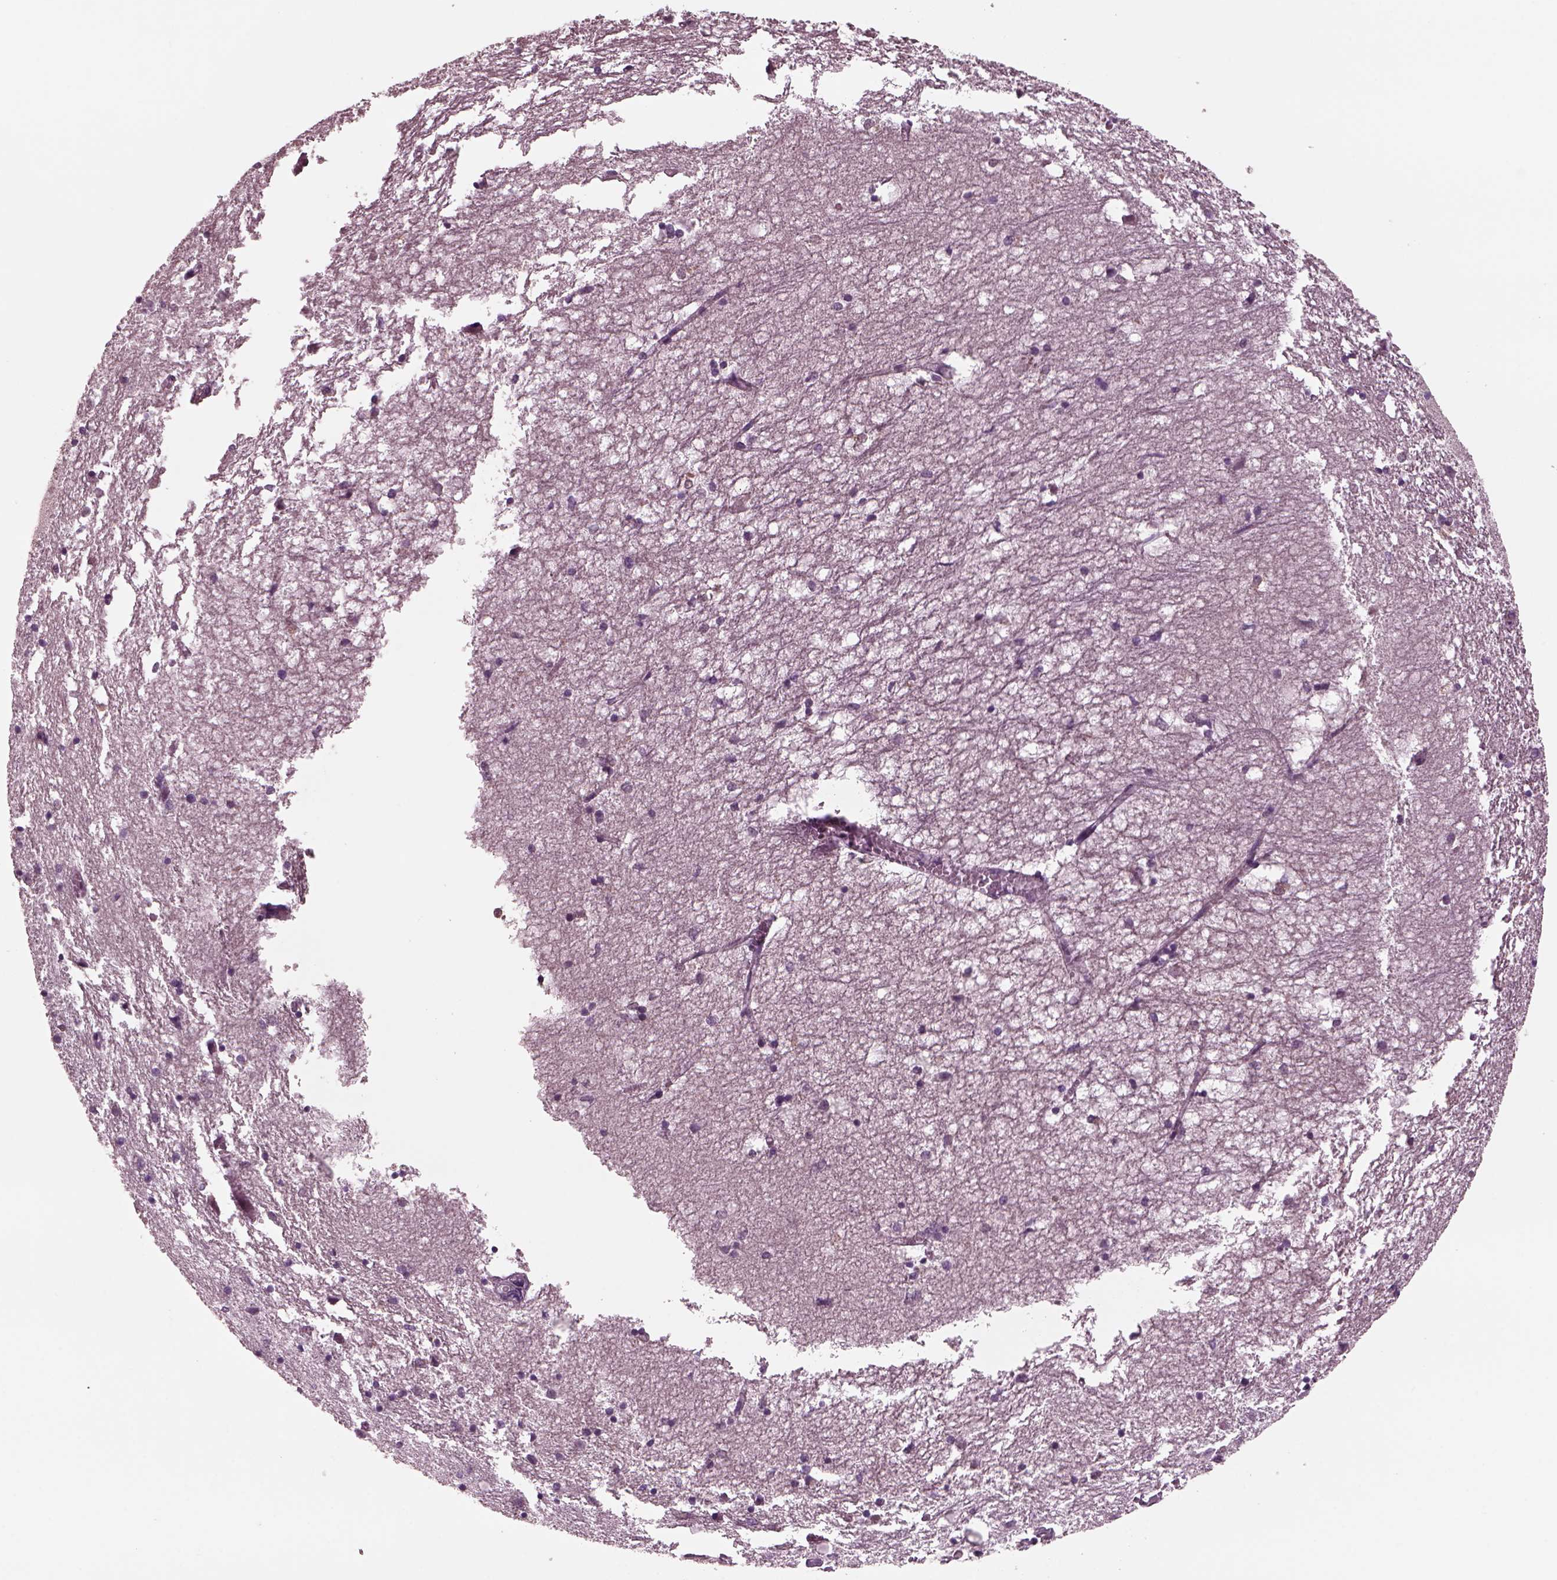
{"staining": {"intensity": "negative", "quantity": "none", "location": "none"}, "tissue": "hippocampus", "cell_type": "Glial cells", "image_type": "normal", "snomed": [{"axis": "morphology", "description": "Normal tissue, NOS"}, {"axis": "topography", "description": "Lateral ventricle wall"}, {"axis": "topography", "description": "Hippocampus"}], "caption": "Glial cells show no significant protein expression in normal hippocampus. (DAB IHC, high magnification).", "gene": "SAXO1", "patient": {"sex": "female", "age": 63}}